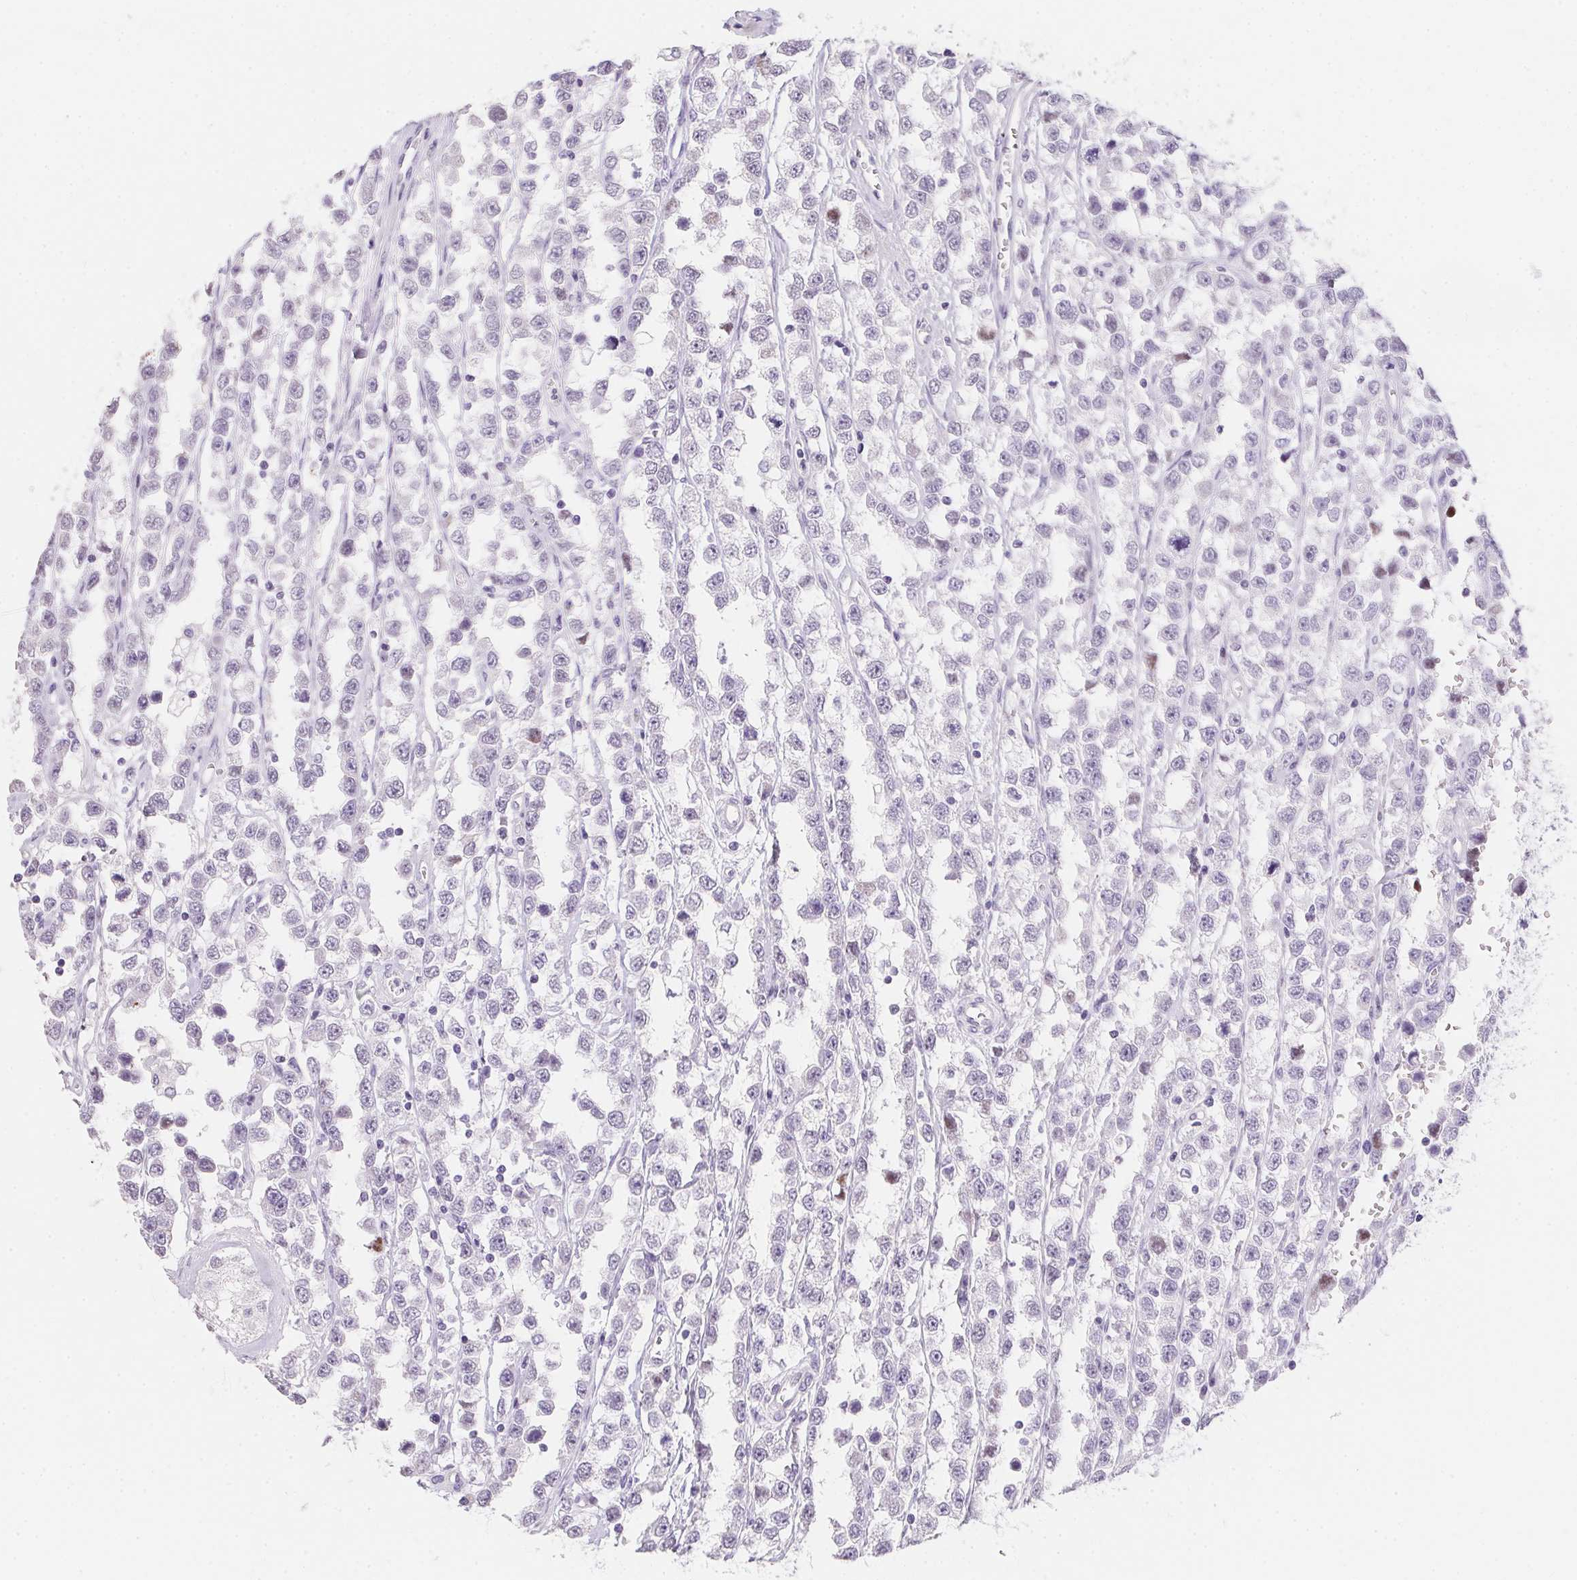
{"staining": {"intensity": "negative", "quantity": "none", "location": "none"}, "tissue": "testis cancer", "cell_type": "Tumor cells", "image_type": "cancer", "snomed": [{"axis": "morphology", "description": "Seminoma, NOS"}, {"axis": "topography", "description": "Testis"}], "caption": "The immunohistochemistry (IHC) photomicrograph has no significant positivity in tumor cells of testis cancer (seminoma) tissue. Brightfield microscopy of immunohistochemistry (IHC) stained with DAB (3,3'-diaminobenzidine) (brown) and hematoxylin (blue), captured at high magnification.", "gene": "AQP5", "patient": {"sex": "male", "age": 34}}